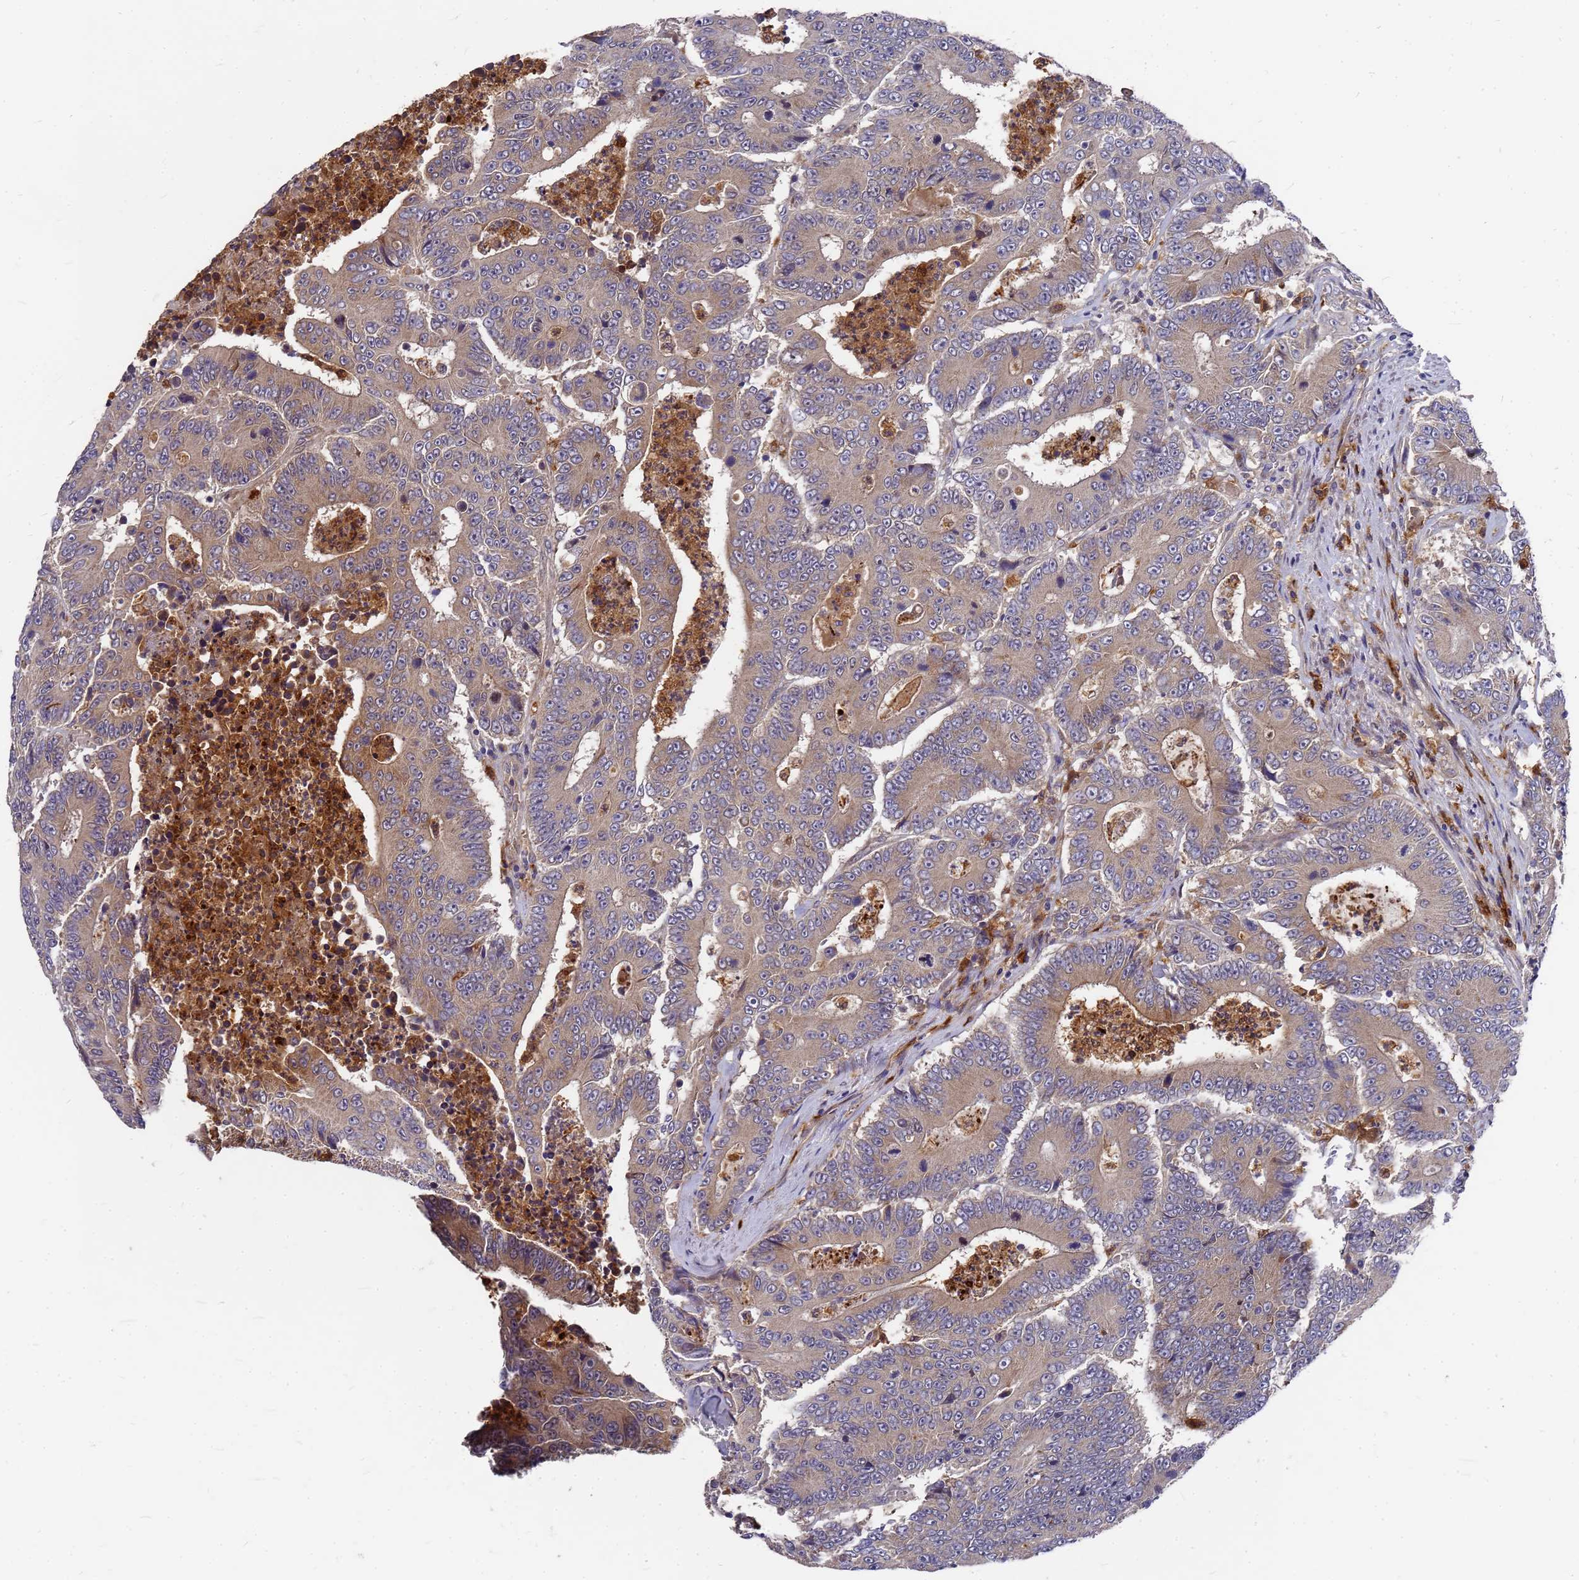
{"staining": {"intensity": "weak", "quantity": ">75%", "location": "cytoplasmic/membranous"}, "tissue": "colorectal cancer", "cell_type": "Tumor cells", "image_type": "cancer", "snomed": [{"axis": "morphology", "description": "Adenocarcinoma, NOS"}, {"axis": "topography", "description": "Colon"}], "caption": "A micrograph showing weak cytoplasmic/membranous expression in about >75% of tumor cells in colorectal cancer (adenocarcinoma), as visualized by brown immunohistochemical staining.", "gene": "ZNF717", "patient": {"sex": "male", "age": 83}}